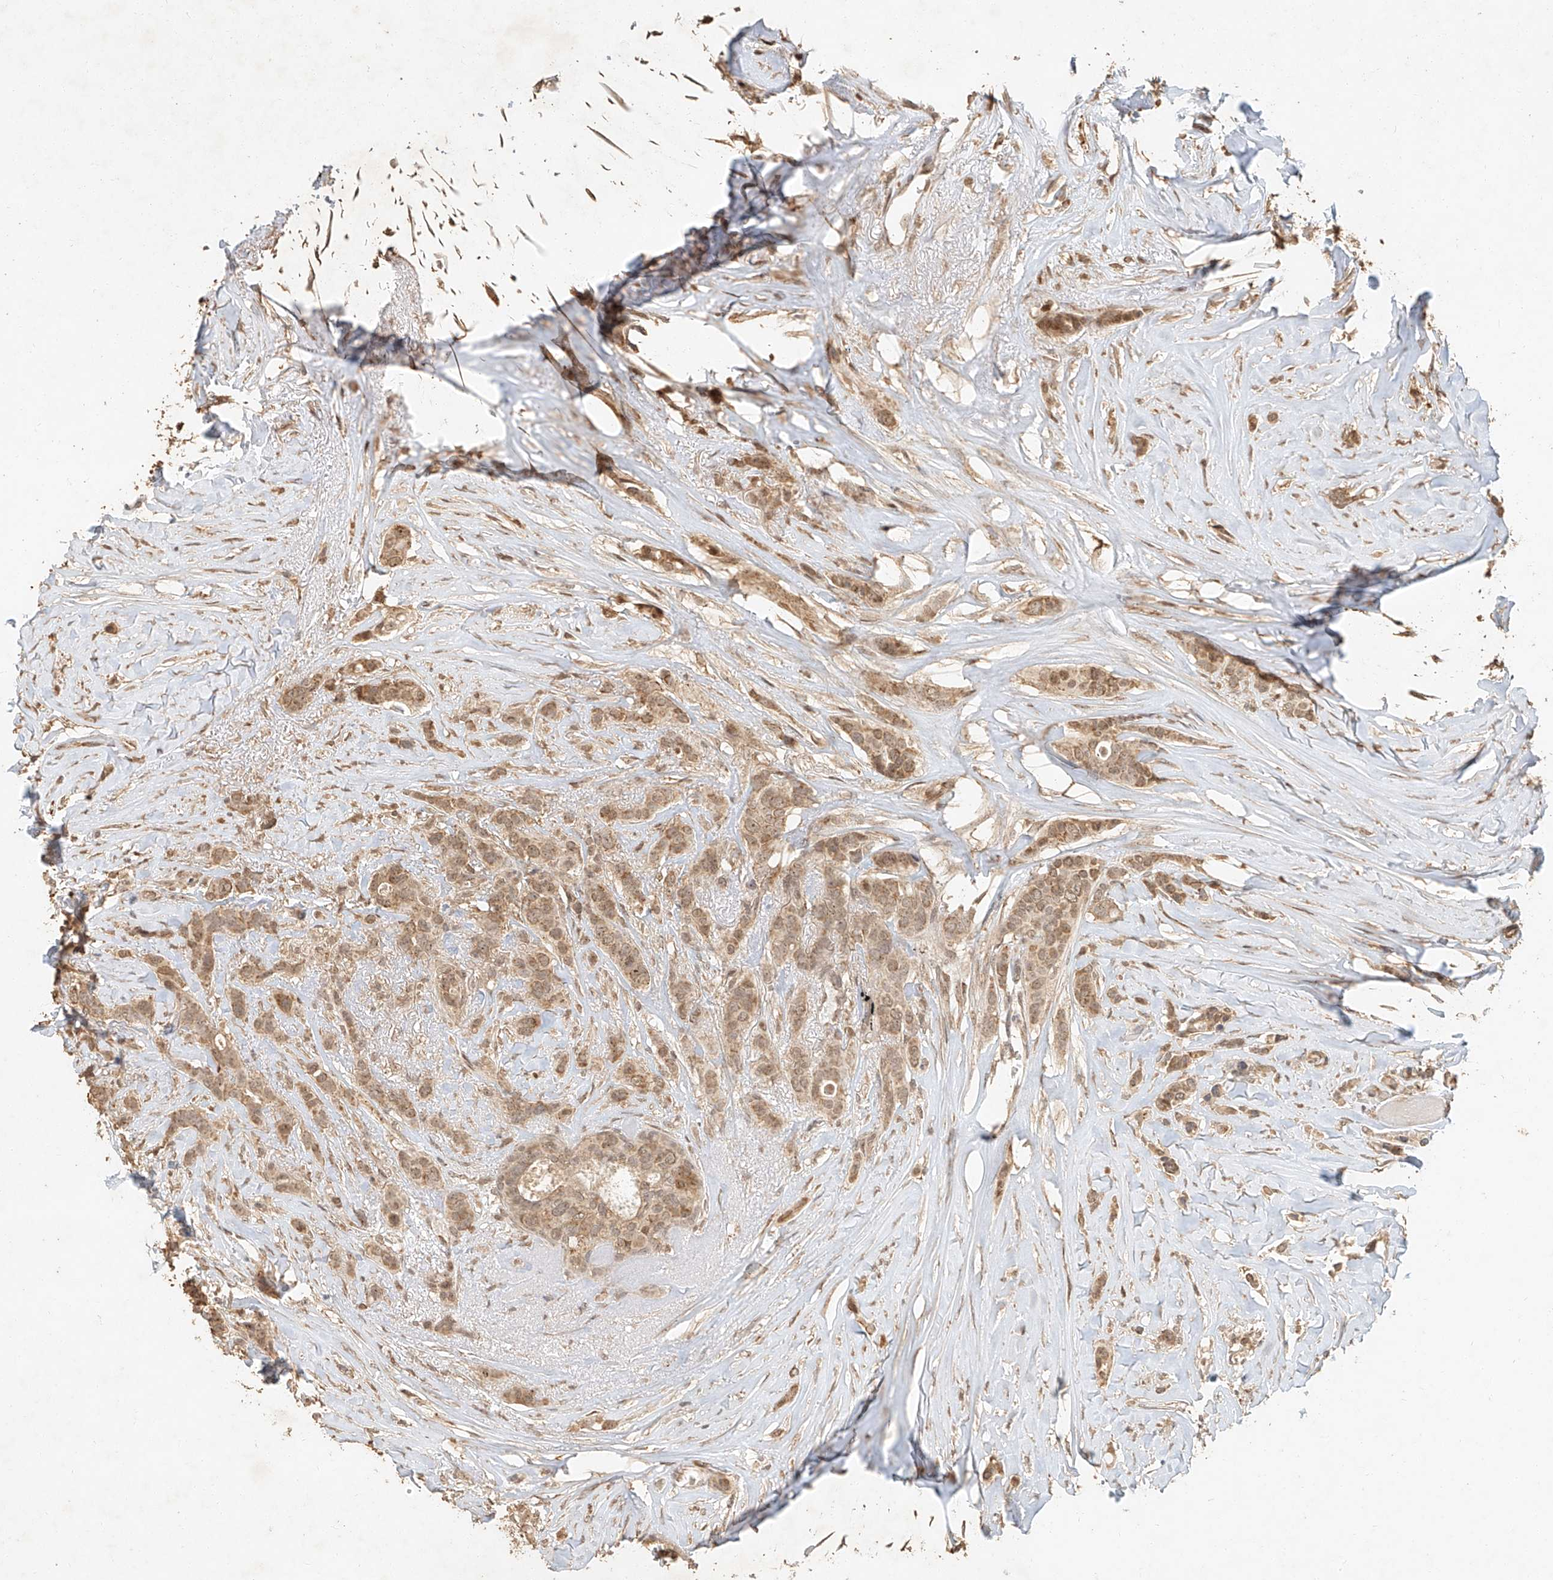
{"staining": {"intensity": "moderate", "quantity": ">75%", "location": "cytoplasmic/membranous"}, "tissue": "breast cancer", "cell_type": "Tumor cells", "image_type": "cancer", "snomed": [{"axis": "morphology", "description": "Lobular carcinoma"}, {"axis": "topography", "description": "Breast"}], "caption": "This is a photomicrograph of IHC staining of breast cancer (lobular carcinoma), which shows moderate expression in the cytoplasmic/membranous of tumor cells.", "gene": "CXorf58", "patient": {"sex": "female", "age": 51}}